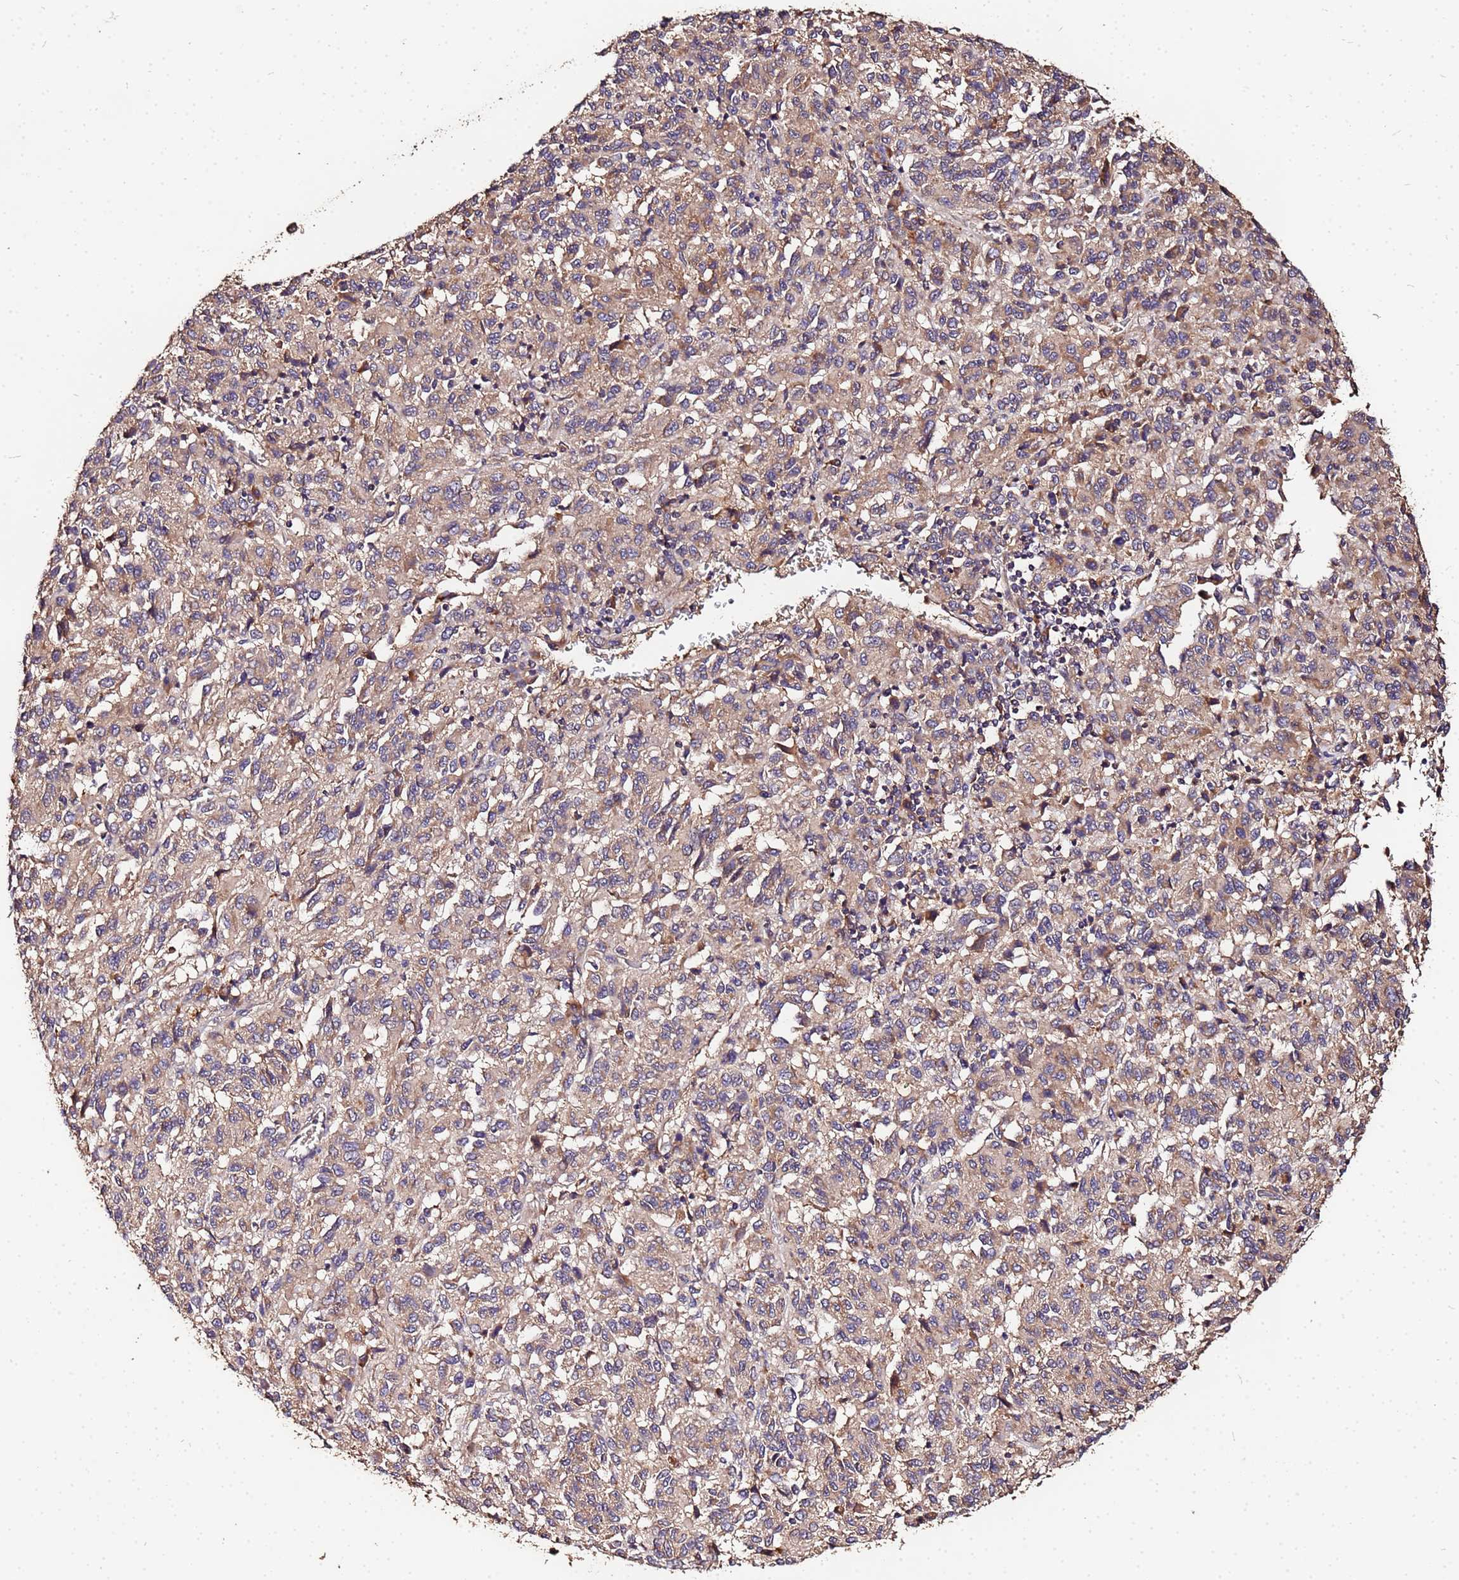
{"staining": {"intensity": "weak", "quantity": ">75%", "location": "cytoplasmic/membranous"}, "tissue": "melanoma", "cell_type": "Tumor cells", "image_type": "cancer", "snomed": [{"axis": "morphology", "description": "Malignant melanoma, Metastatic site"}, {"axis": "topography", "description": "Lung"}], "caption": "The micrograph displays staining of melanoma, revealing weak cytoplasmic/membranous protein positivity (brown color) within tumor cells. Using DAB (3,3'-diaminobenzidine) (brown) and hematoxylin (blue) stains, captured at high magnification using brightfield microscopy.", "gene": "MTERF1", "patient": {"sex": "male", "age": 64}}